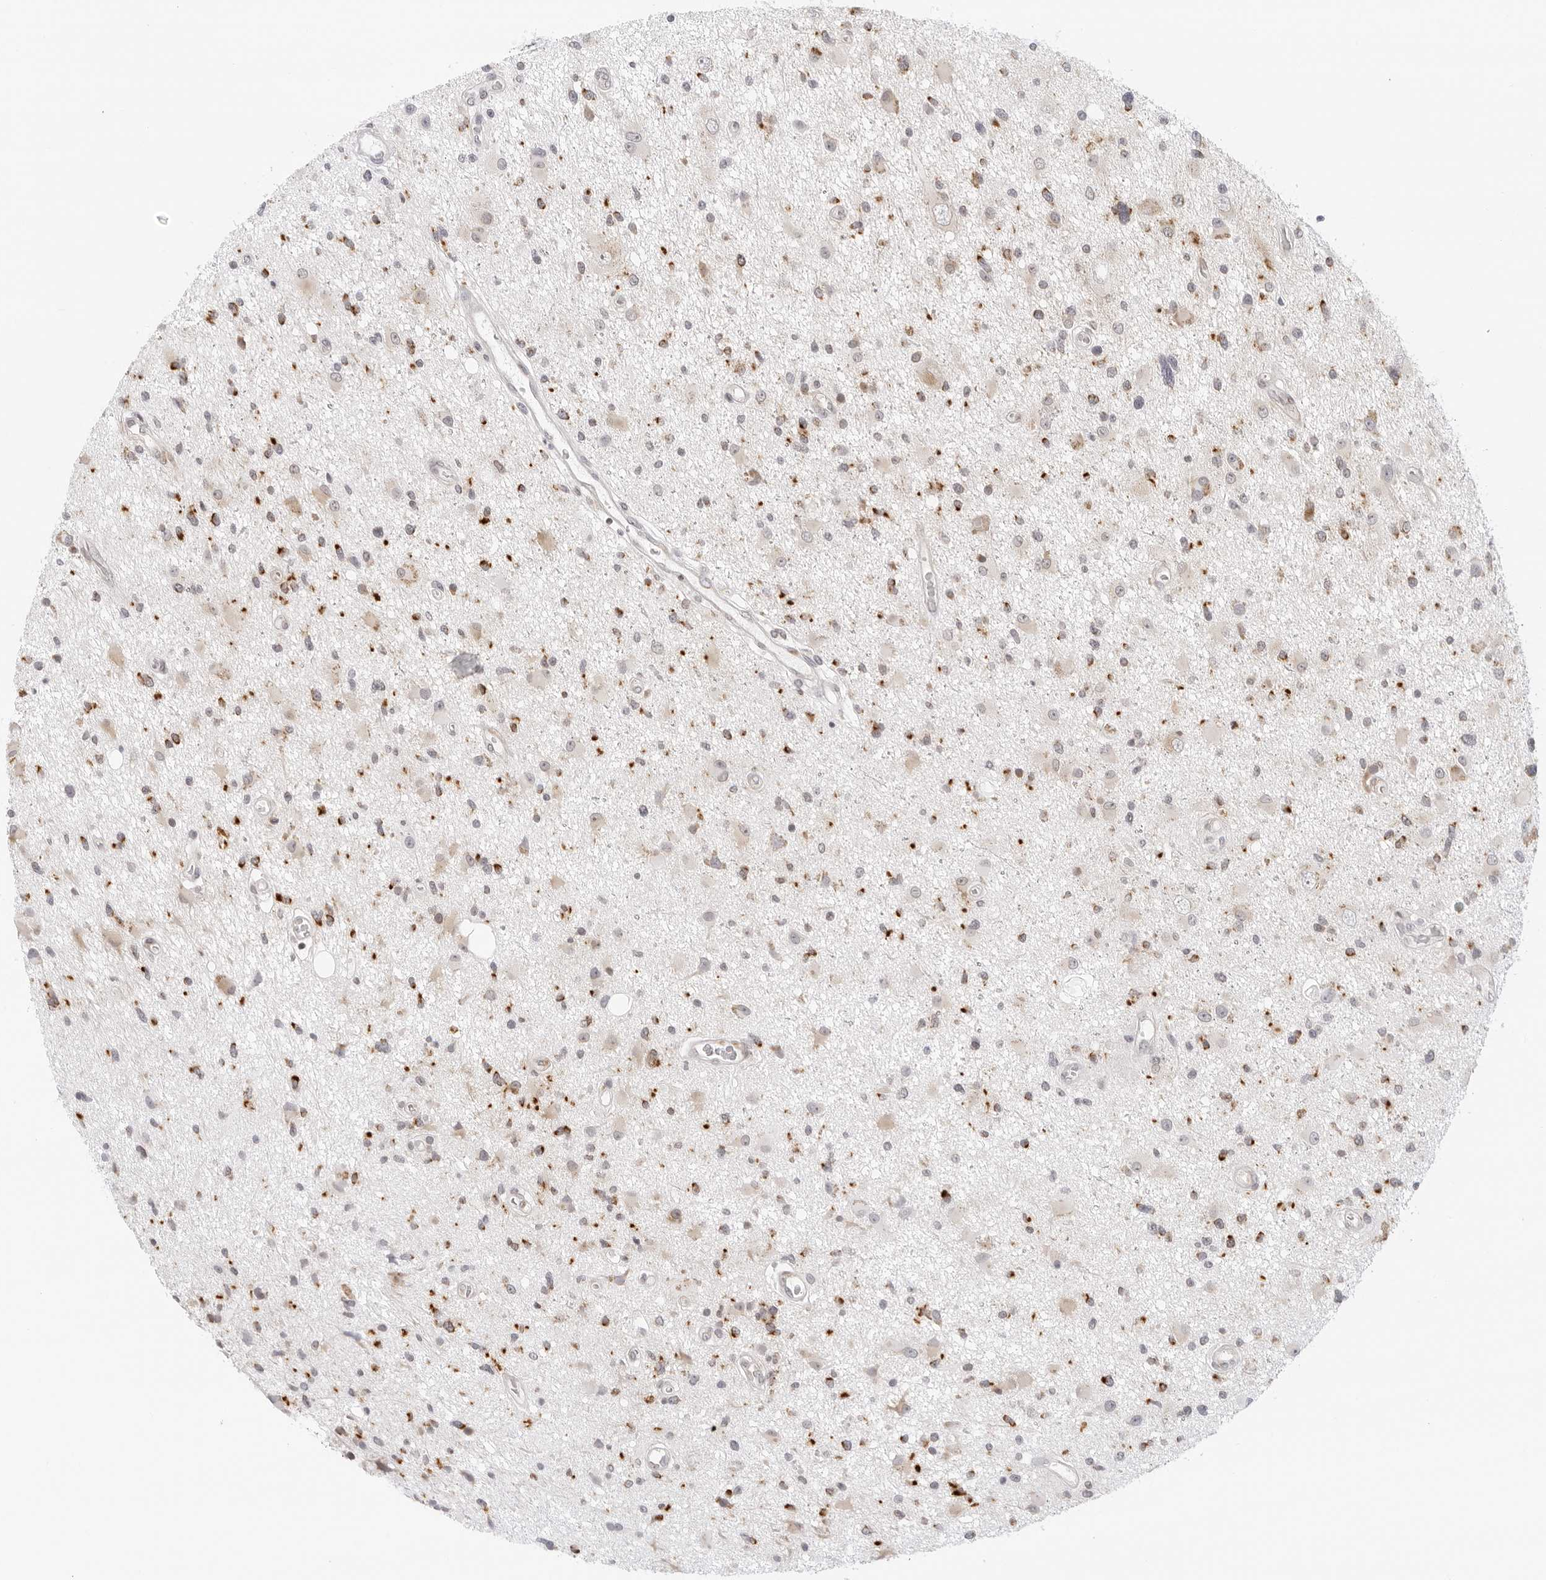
{"staining": {"intensity": "strong", "quantity": "25%-75%", "location": "cytoplasmic/membranous"}, "tissue": "glioma", "cell_type": "Tumor cells", "image_type": "cancer", "snomed": [{"axis": "morphology", "description": "Glioma, malignant, High grade"}, {"axis": "topography", "description": "Brain"}], "caption": "A high-resolution histopathology image shows immunohistochemistry staining of glioma, which demonstrates strong cytoplasmic/membranous positivity in about 25%-75% of tumor cells.", "gene": "CIART", "patient": {"sex": "male", "age": 33}}